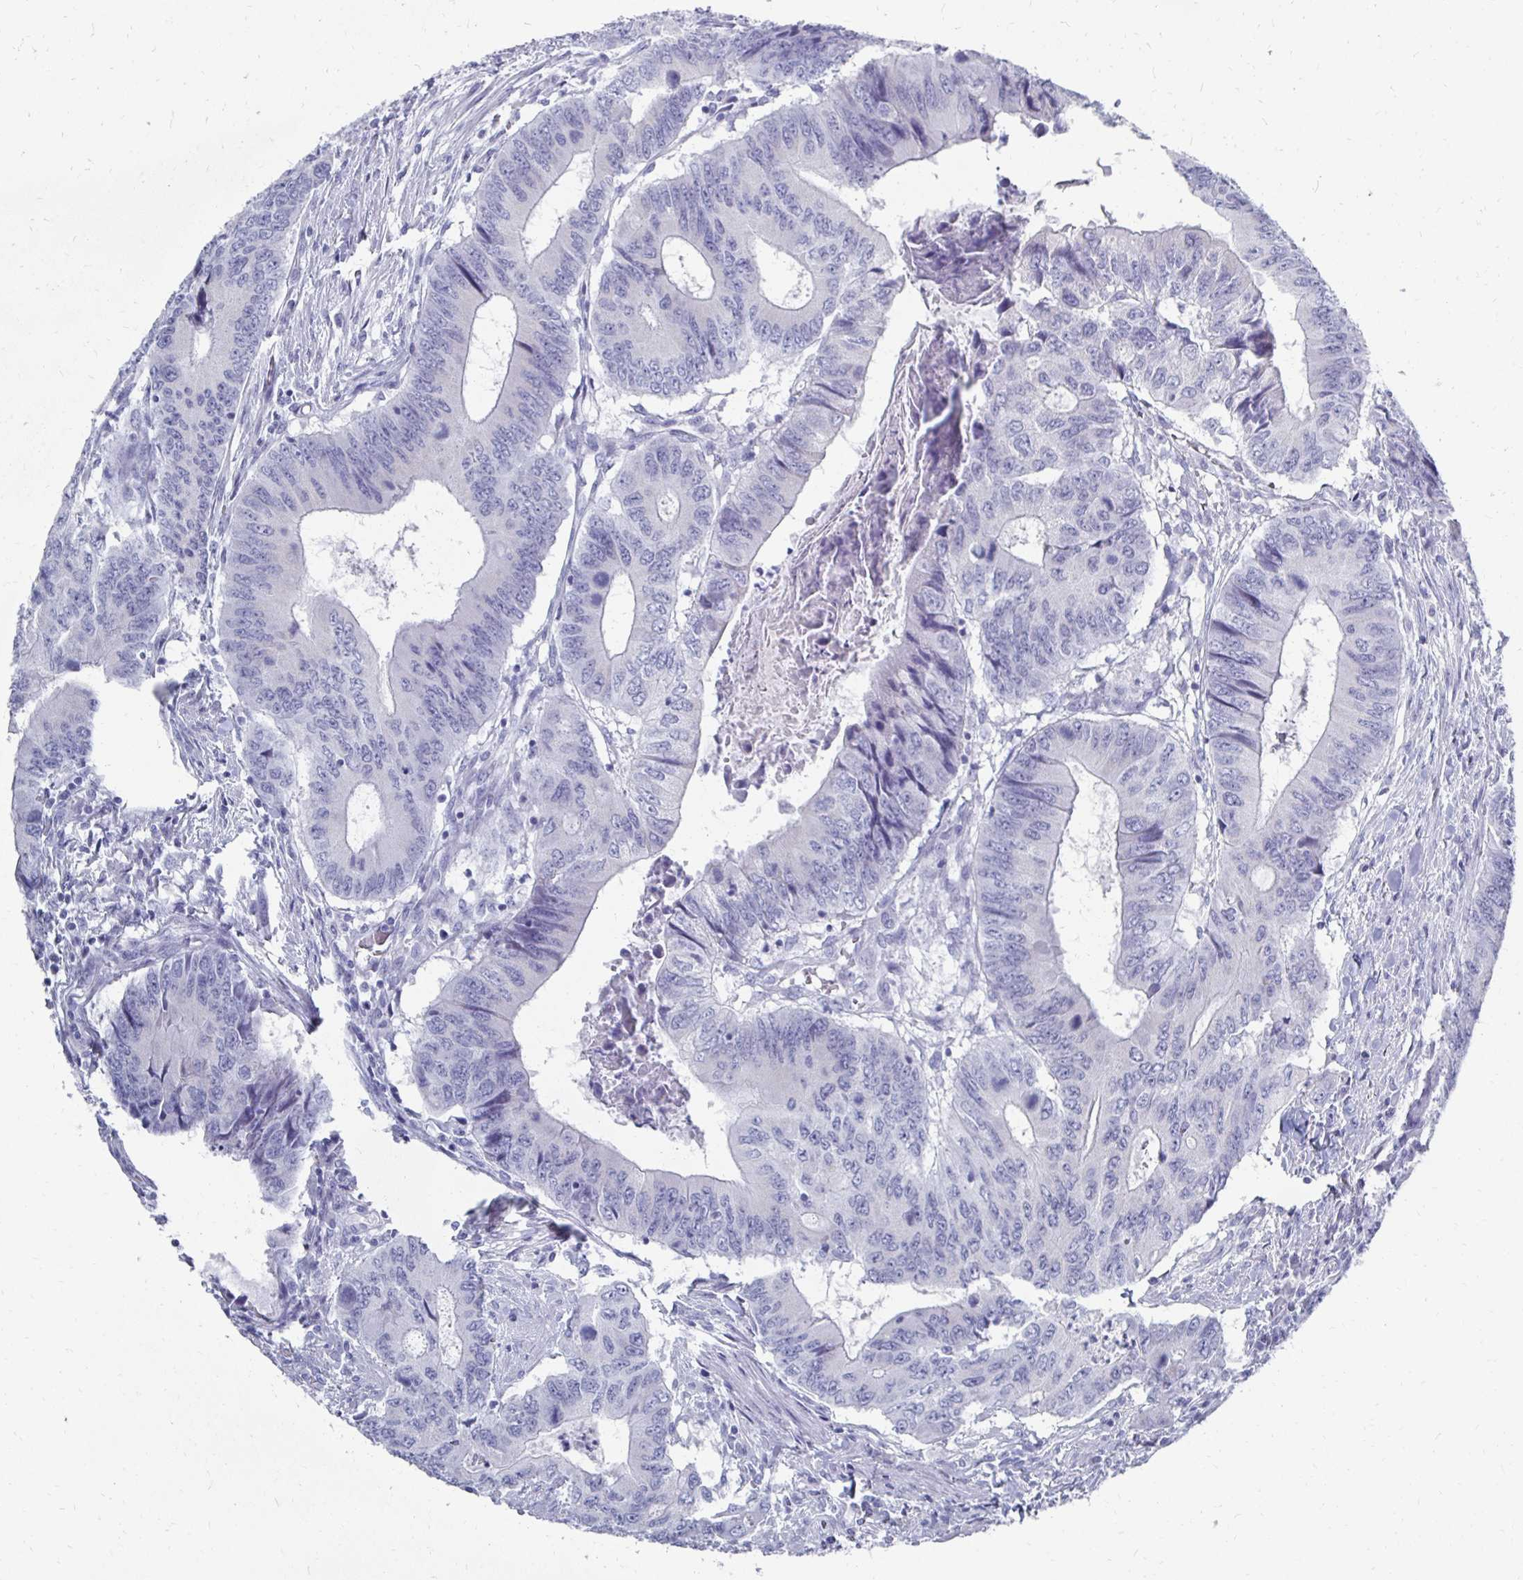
{"staining": {"intensity": "negative", "quantity": "none", "location": "none"}, "tissue": "colorectal cancer", "cell_type": "Tumor cells", "image_type": "cancer", "snomed": [{"axis": "morphology", "description": "Adenocarcinoma, NOS"}, {"axis": "topography", "description": "Colon"}], "caption": "This is an immunohistochemistry (IHC) image of human colorectal adenocarcinoma. There is no expression in tumor cells.", "gene": "SYCP3", "patient": {"sex": "male", "age": 53}}